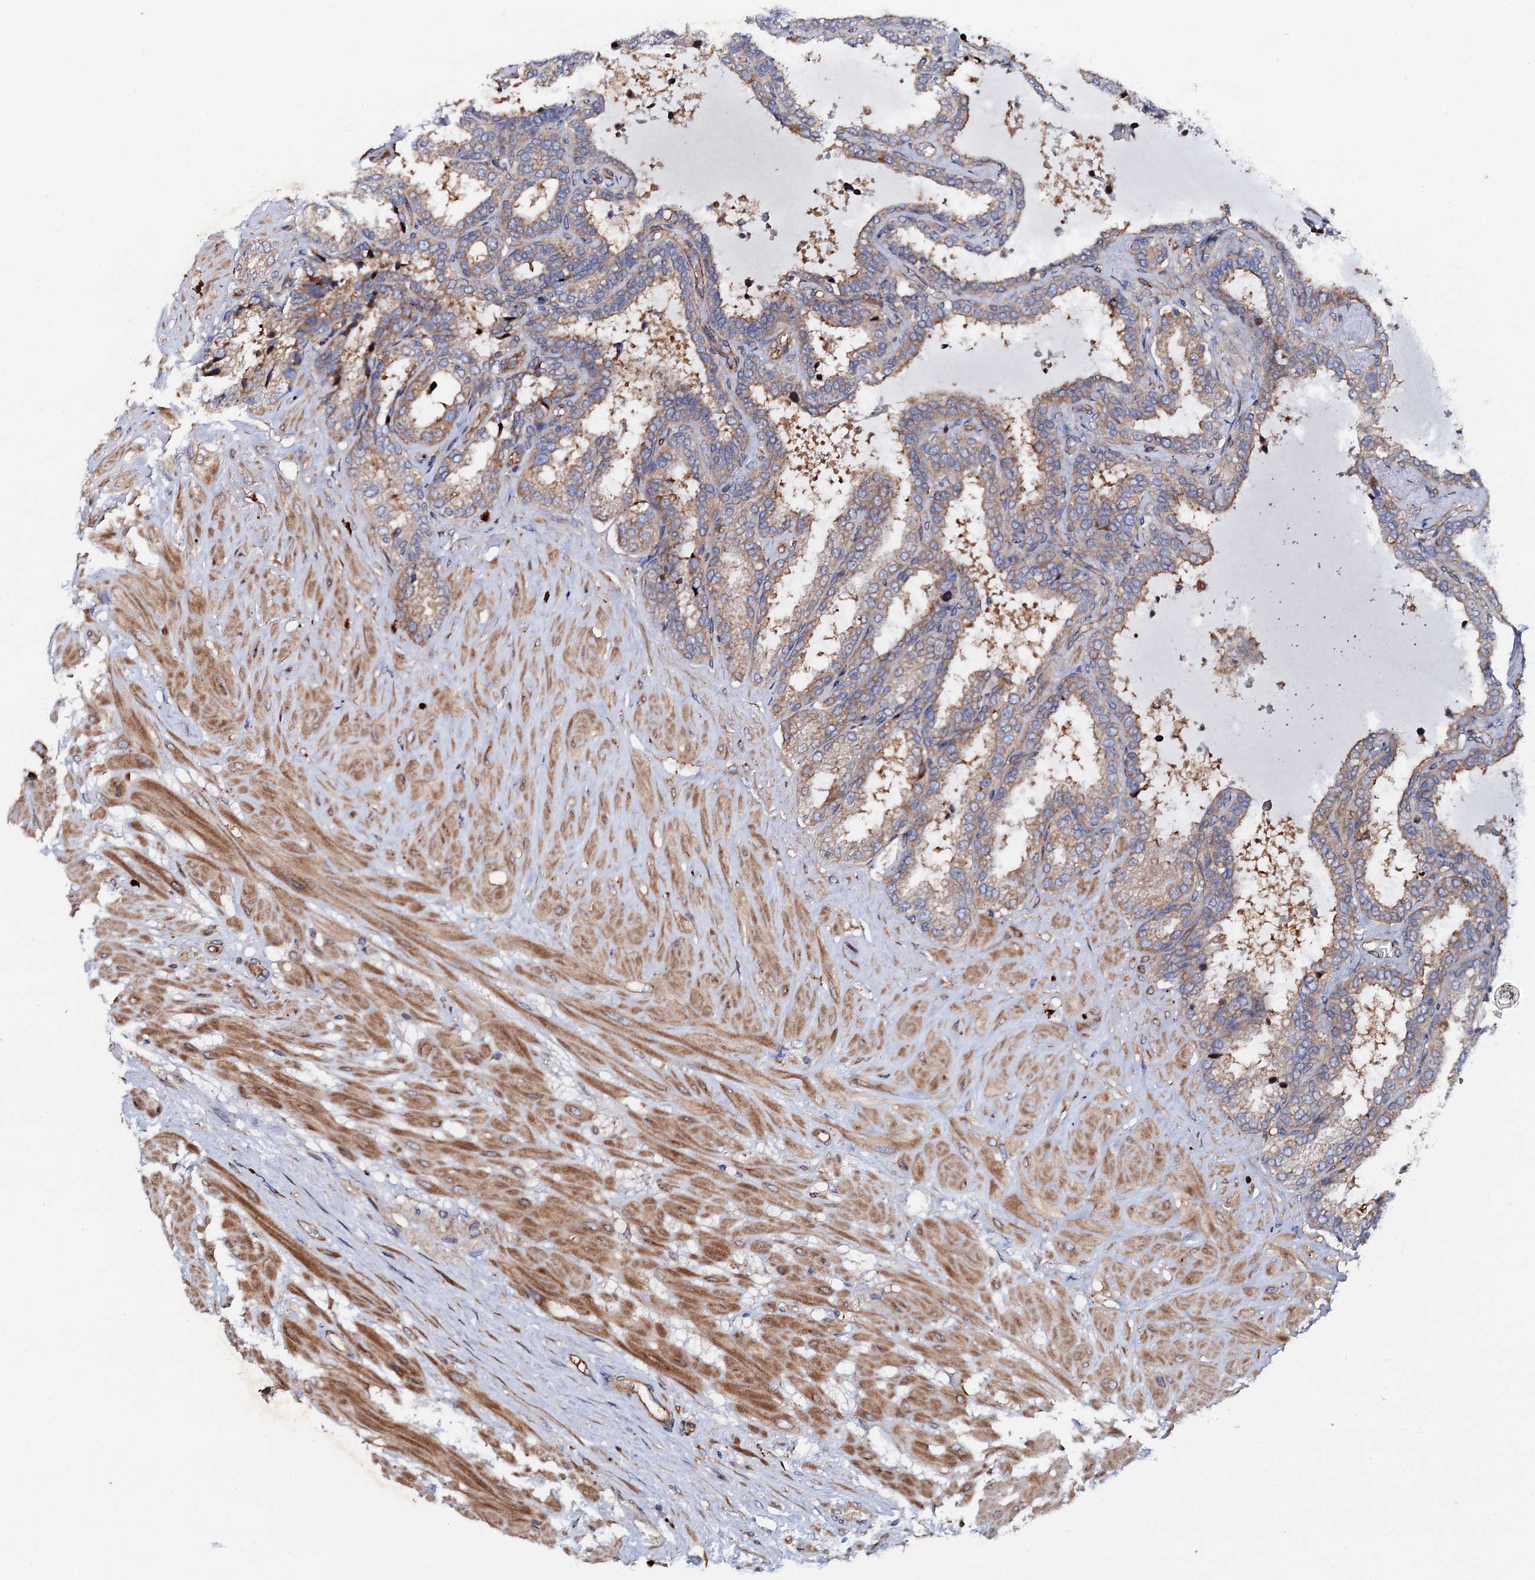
{"staining": {"intensity": "moderate", "quantity": "25%-75%", "location": "cytoplasmic/membranous"}, "tissue": "seminal vesicle", "cell_type": "Glandular cells", "image_type": "normal", "snomed": [{"axis": "morphology", "description": "Normal tissue, NOS"}, {"axis": "topography", "description": "Seminal veicle"}], "caption": "Protein expression analysis of unremarkable seminal vesicle shows moderate cytoplasmic/membranous staining in approximately 25%-75% of glandular cells. The staining was performed using DAB to visualize the protein expression in brown, while the nuclei were stained in blue with hematoxylin (Magnification: 20x).", "gene": "MRPL48", "patient": {"sex": "male", "age": 46}}